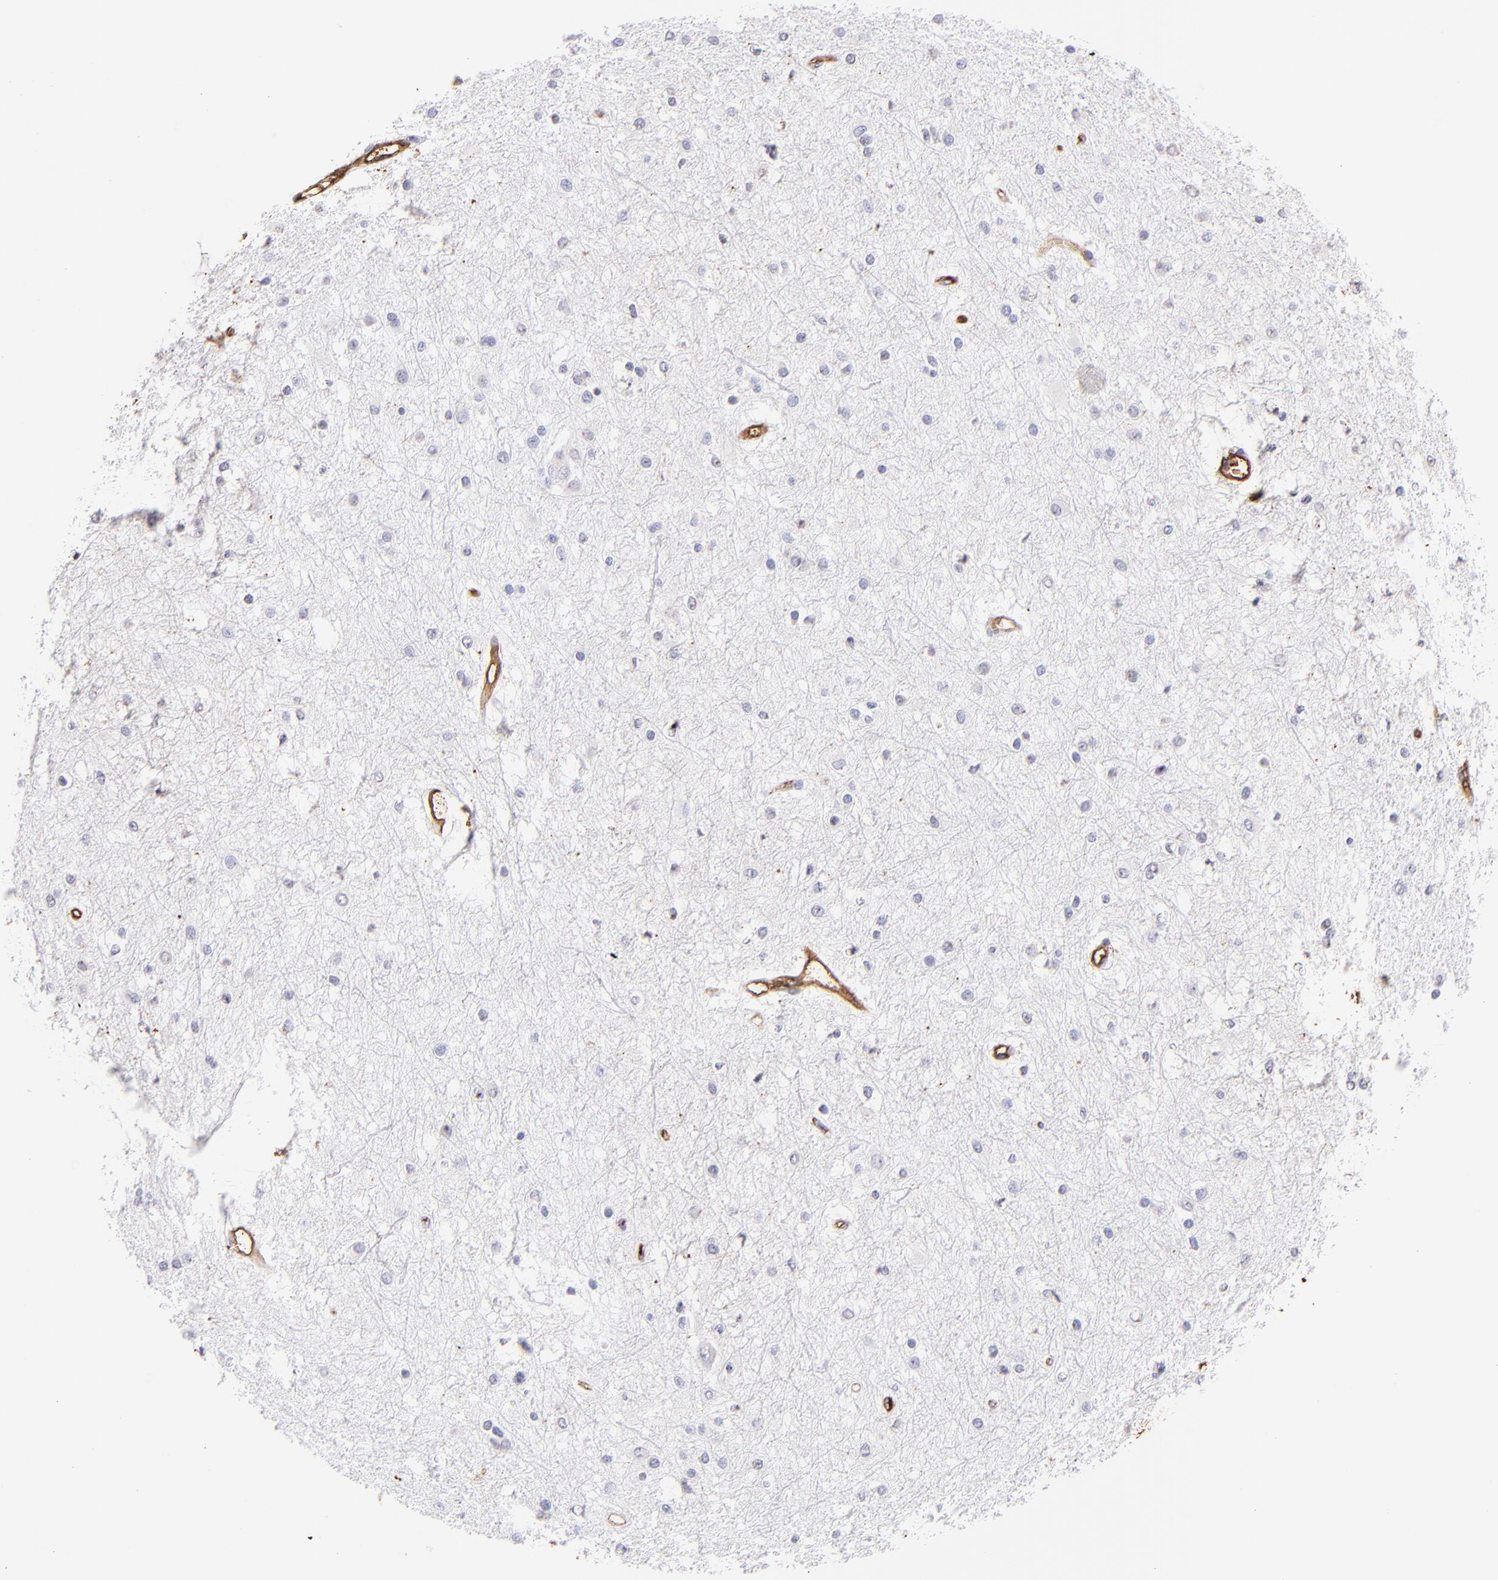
{"staining": {"intensity": "negative", "quantity": "none", "location": "none"}, "tissue": "glioma", "cell_type": "Tumor cells", "image_type": "cancer", "snomed": [{"axis": "morphology", "description": "Glioma, malignant, Low grade"}, {"axis": "topography", "description": "Brain"}], "caption": "Photomicrograph shows no significant protein positivity in tumor cells of malignant glioma (low-grade).", "gene": "FGB", "patient": {"sex": "female", "age": 36}}